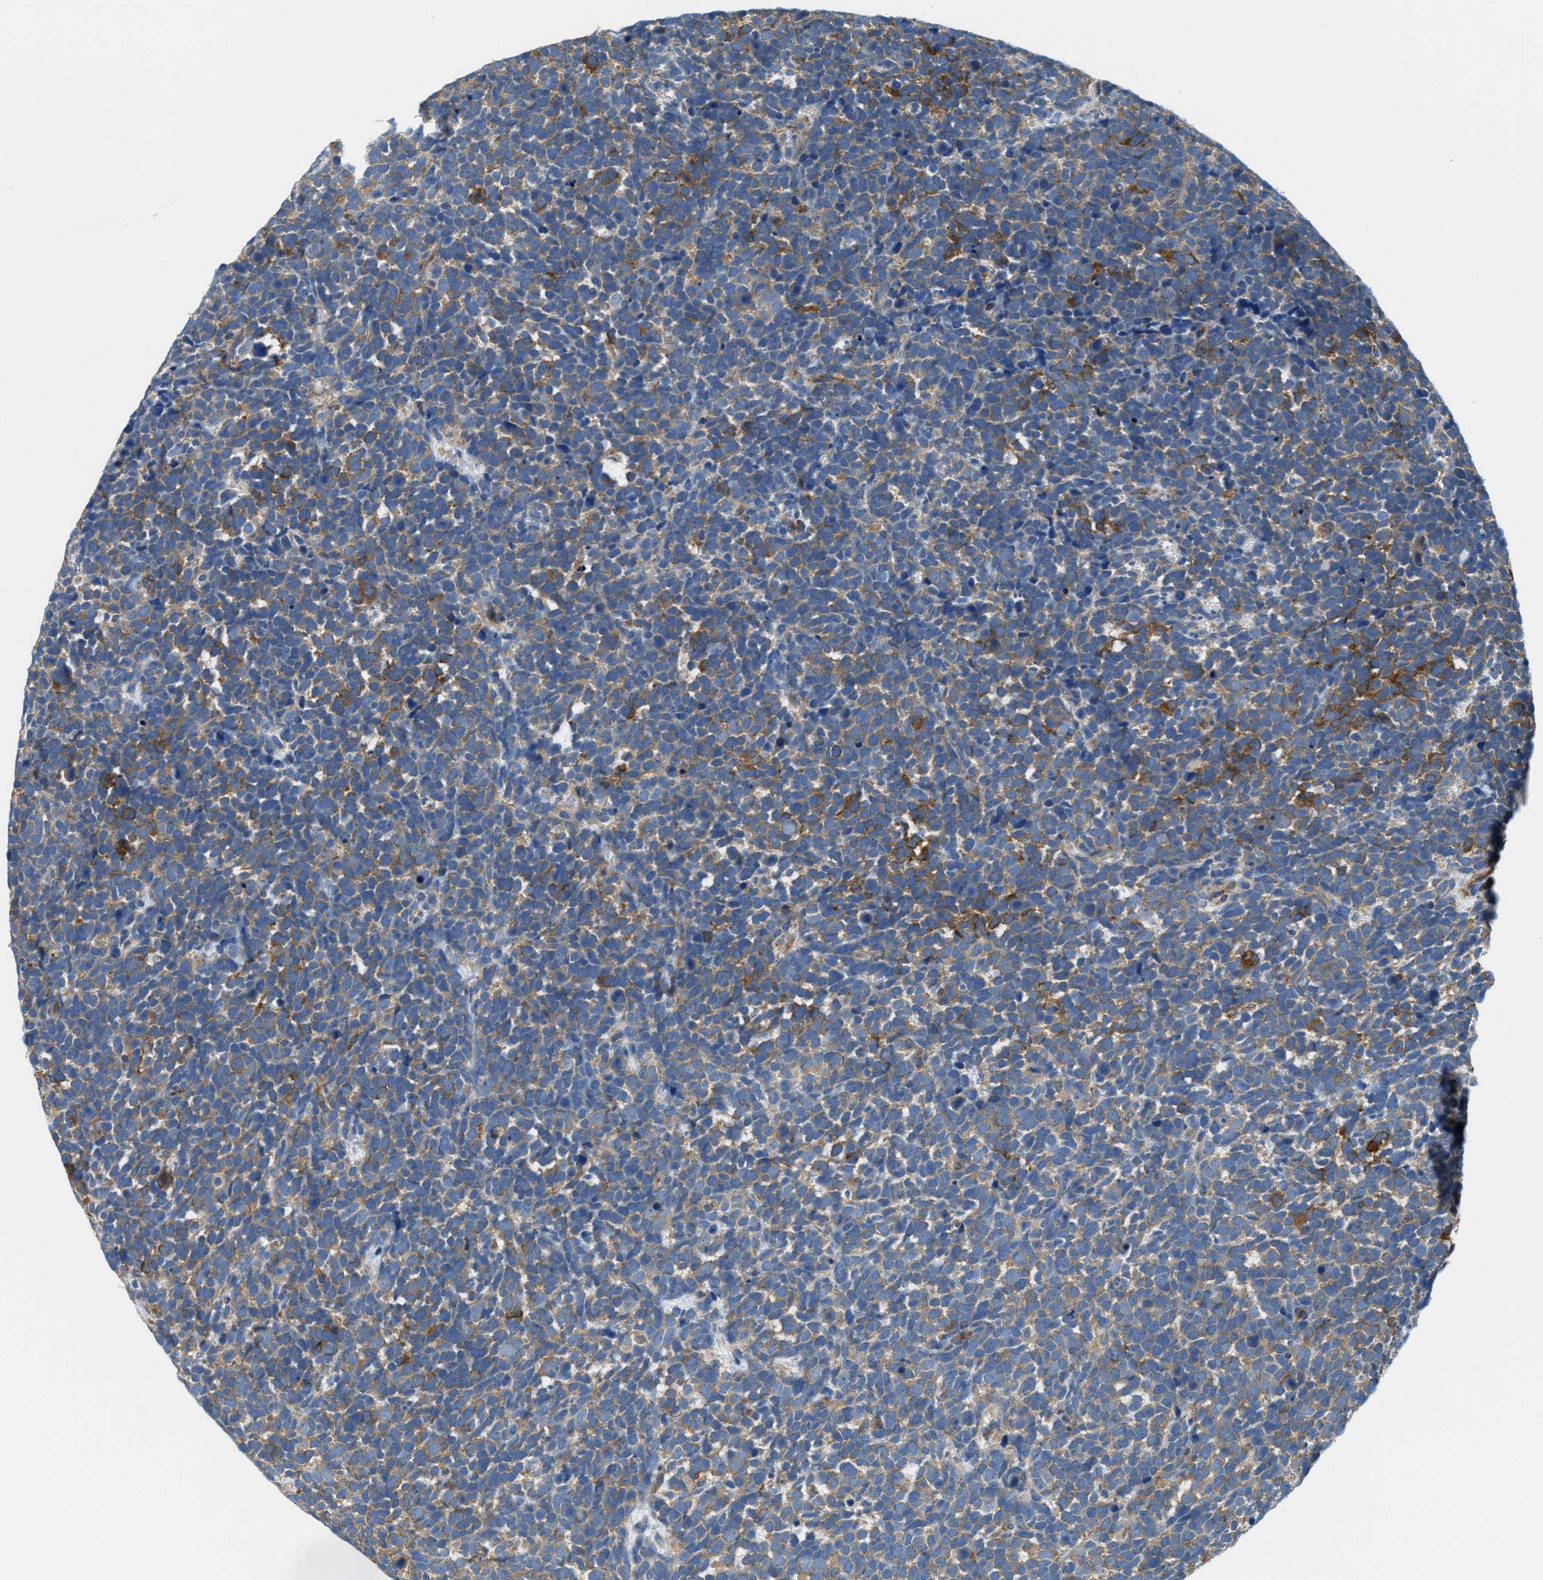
{"staining": {"intensity": "moderate", "quantity": ">75%", "location": "cytoplasmic/membranous"}, "tissue": "urothelial cancer", "cell_type": "Tumor cells", "image_type": "cancer", "snomed": [{"axis": "morphology", "description": "Urothelial carcinoma, High grade"}, {"axis": "topography", "description": "Urinary bladder"}], "caption": "High-power microscopy captured an IHC micrograph of urothelial cancer, revealing moderate cytoplasmic/membranous expression in approximately >75% of tumor cells. Using DAB (brown) and hematoxylin (blue) stains, captured at high magnification using brightfield microscopy.", "gene": "MAPRE2", "patient": {"sex": "female", "age": 82}}